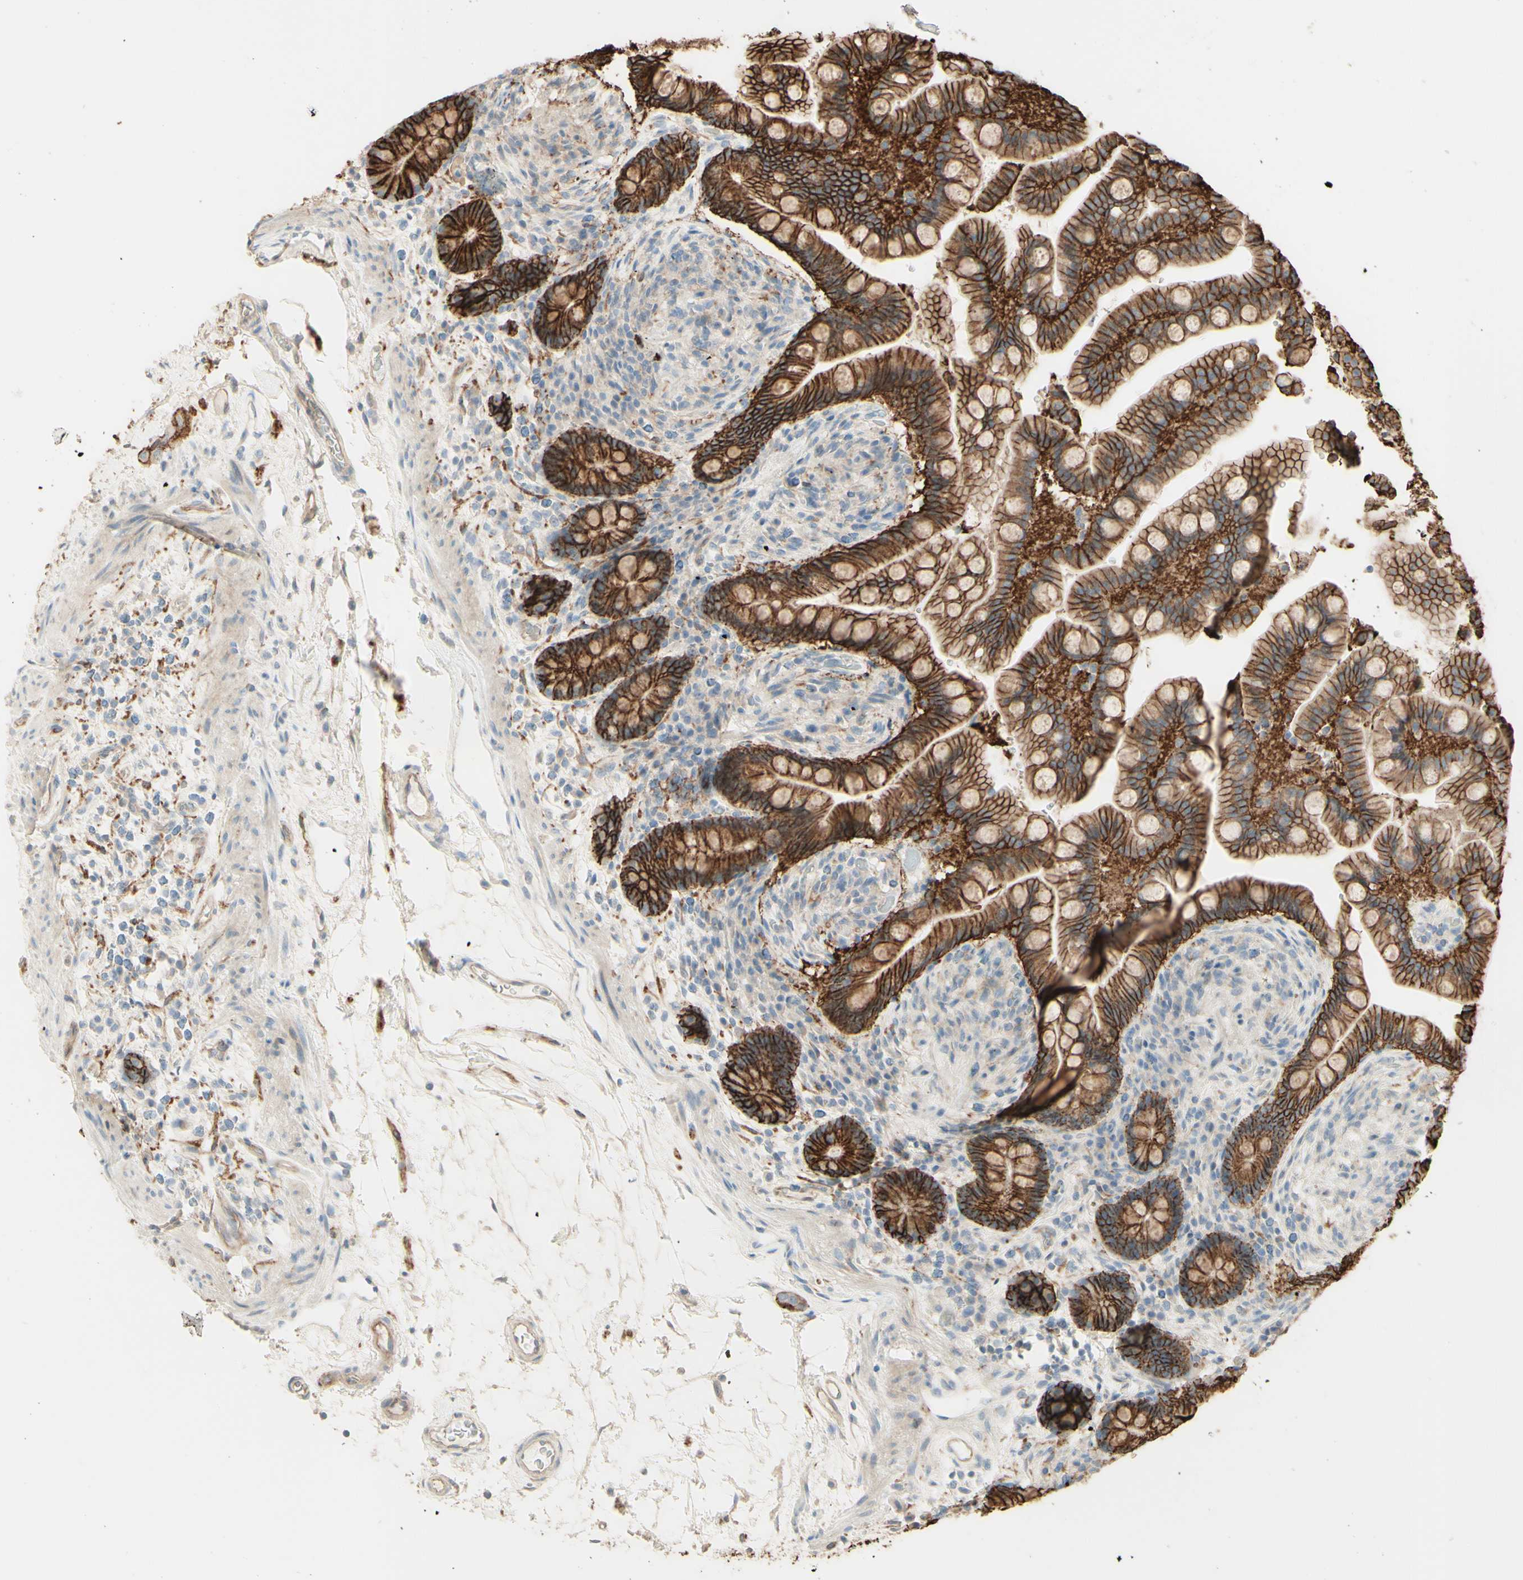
{"staining": {"intensity": "weak", "quantity": ">75%", "location": "cytoplasmic/membranous"}, "tissue": "colon", "cell_type": "Endothelial cells", "image_type": "normal", "snomed": [{"axis": "morphology", "description": "Normal tissue, NOS"}, {"axis": "topography", "description": "Colon"}], "caption": "This histopathology image displays immunohistochemistry staining of normal human colon, with low weak cytoplasmic/membranous positivity in about >75% of endothelial cells.", "gene": "RNF149", "patient": {"sex": "male", "age": 73}}